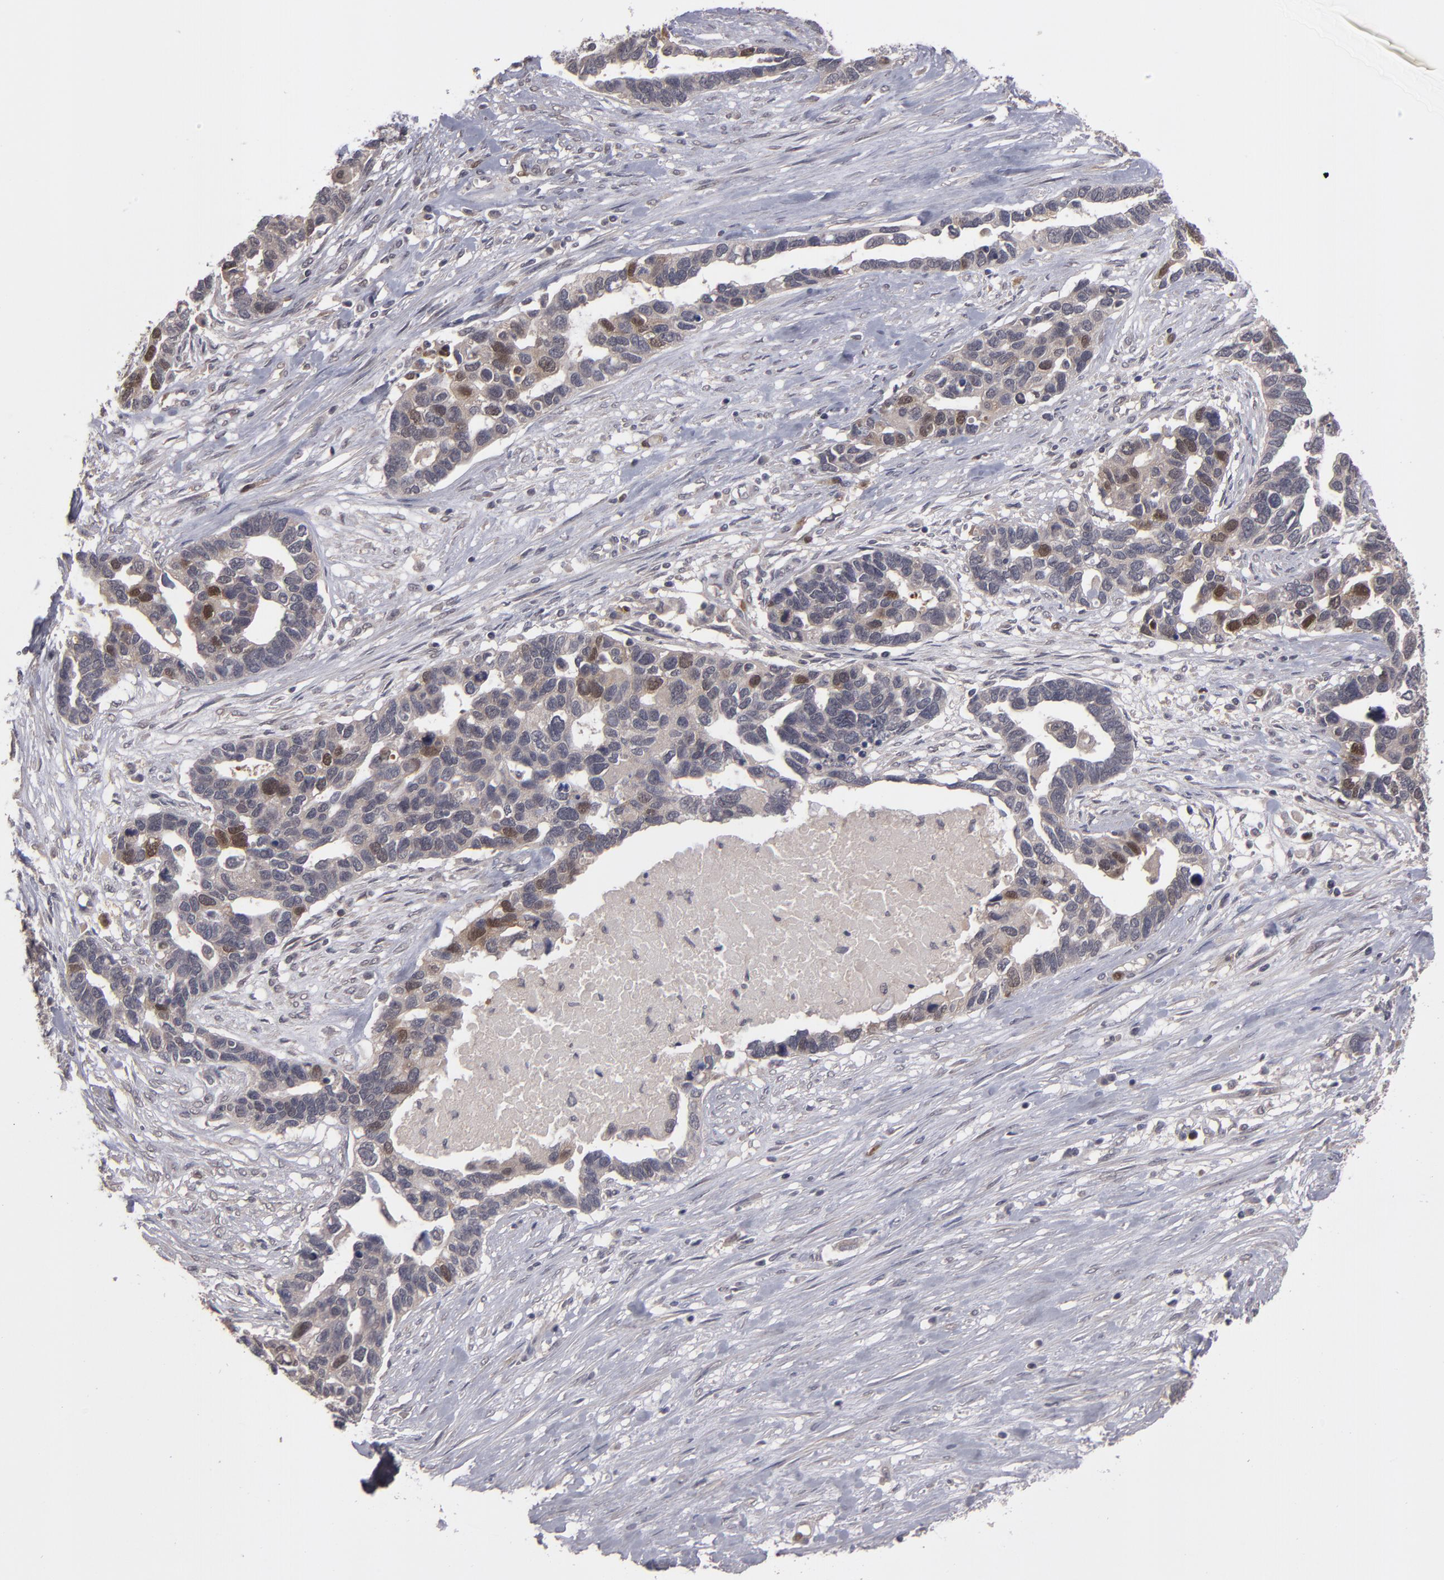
{"staining": {"intensity": "weak", "quantity": ">75%", "location": "cytoplasmic/membranous"}, "tissue": "ovarian cancer", "cell_type": "Tumor cells", "image_type": "cancer", "snomed": [{"axis": "morphology", "description": "Cystadenocarcinoma, serous, NOS"}, {"axis": "topography", "description": "Ovary"}], "caption": "A brown stain highlights weak cytoplasmic/membranous staining of a protein in ovarian cancer (serous cystadenocarcinoma) tumor cells.", "gene": "TYMS", "patient": {"sex": "female", "age": 54}}